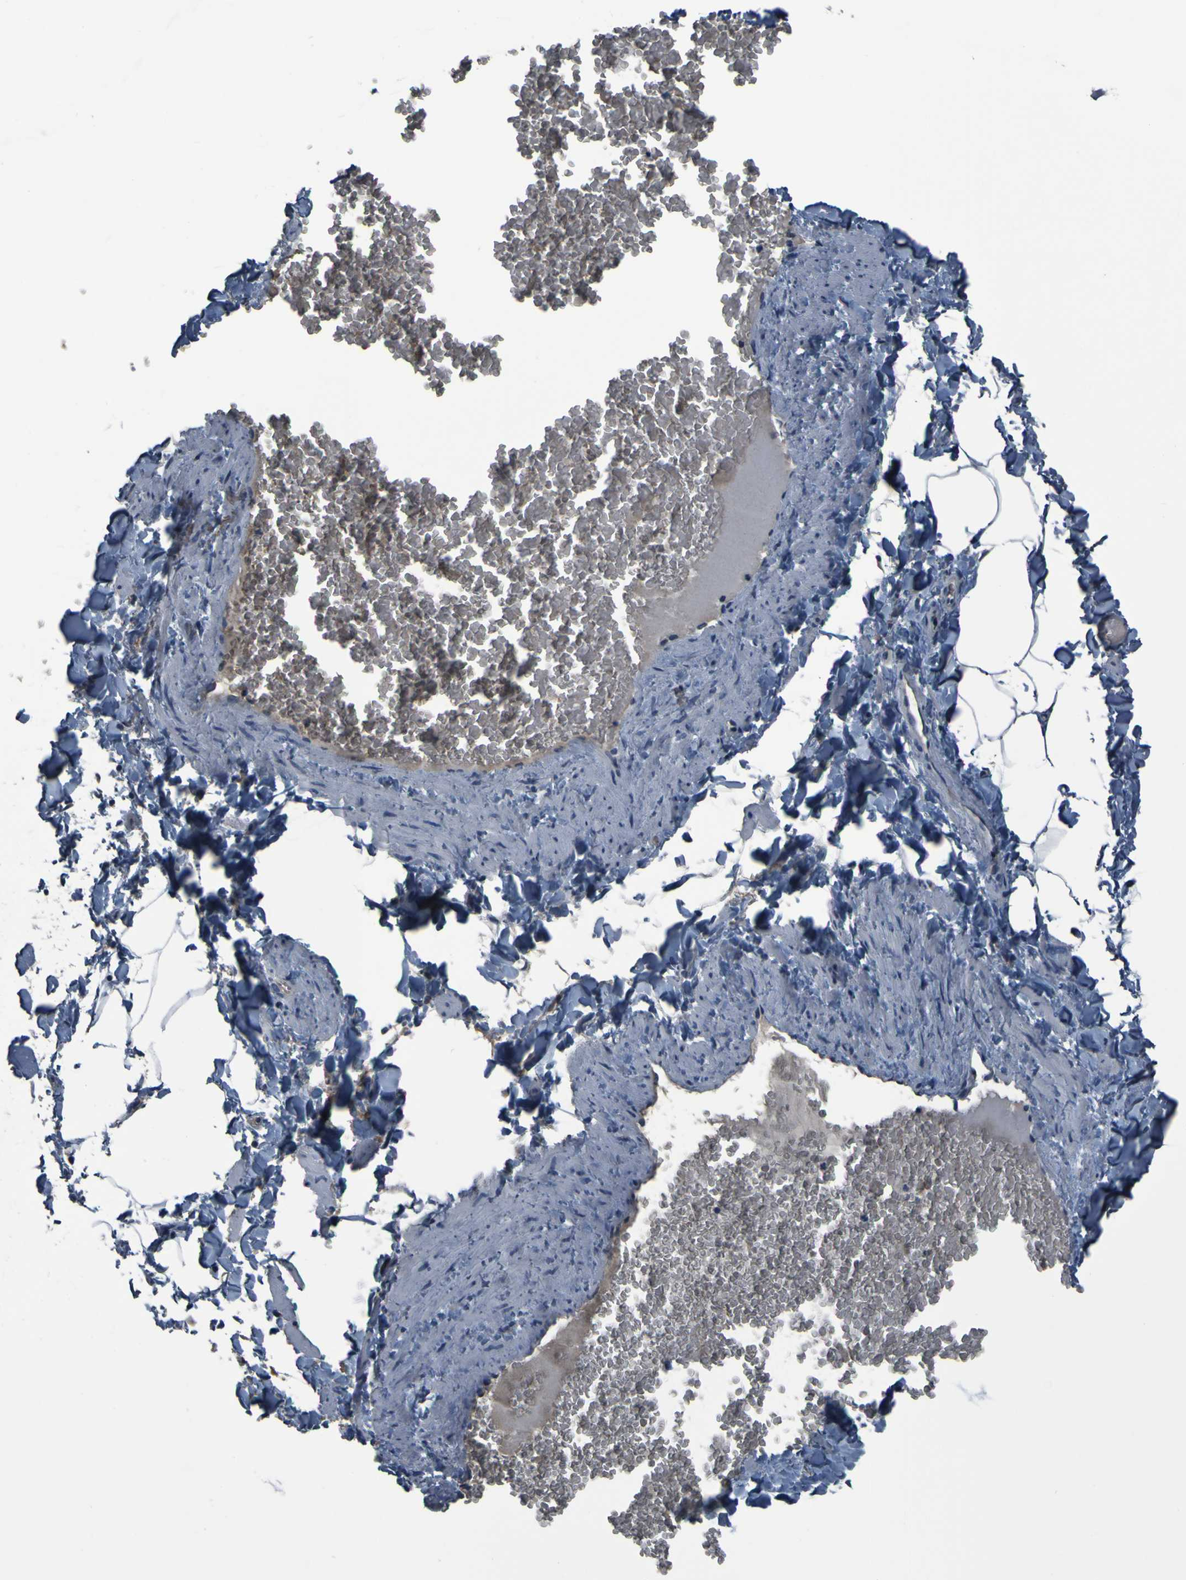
{"staining": {"intensity": "negative", "quantity": "none", "location": "none"}, "tissue": "adipose tissue", "cell_type": "Adipocytes", "image_type": "normal", "snomed": [{"axis": "morphology", "description": "Normal tissue, NOS"}, {"axis": "topography", "description": "Vascular tissue"}], "caption": "High magnification brightfield microscopy of benign adipose tissue stained with DAB (brown) and counterstained with hematoxylin (blue): adipocytes show no significant staining. The staining is performed using DAB (3,3'-diaminobenzidine) brown chromogen with nuclei counter-stained in using hematoxylin.", "gene": "GRAMD1A", "patient": {"sex": "male", "age": 41}}